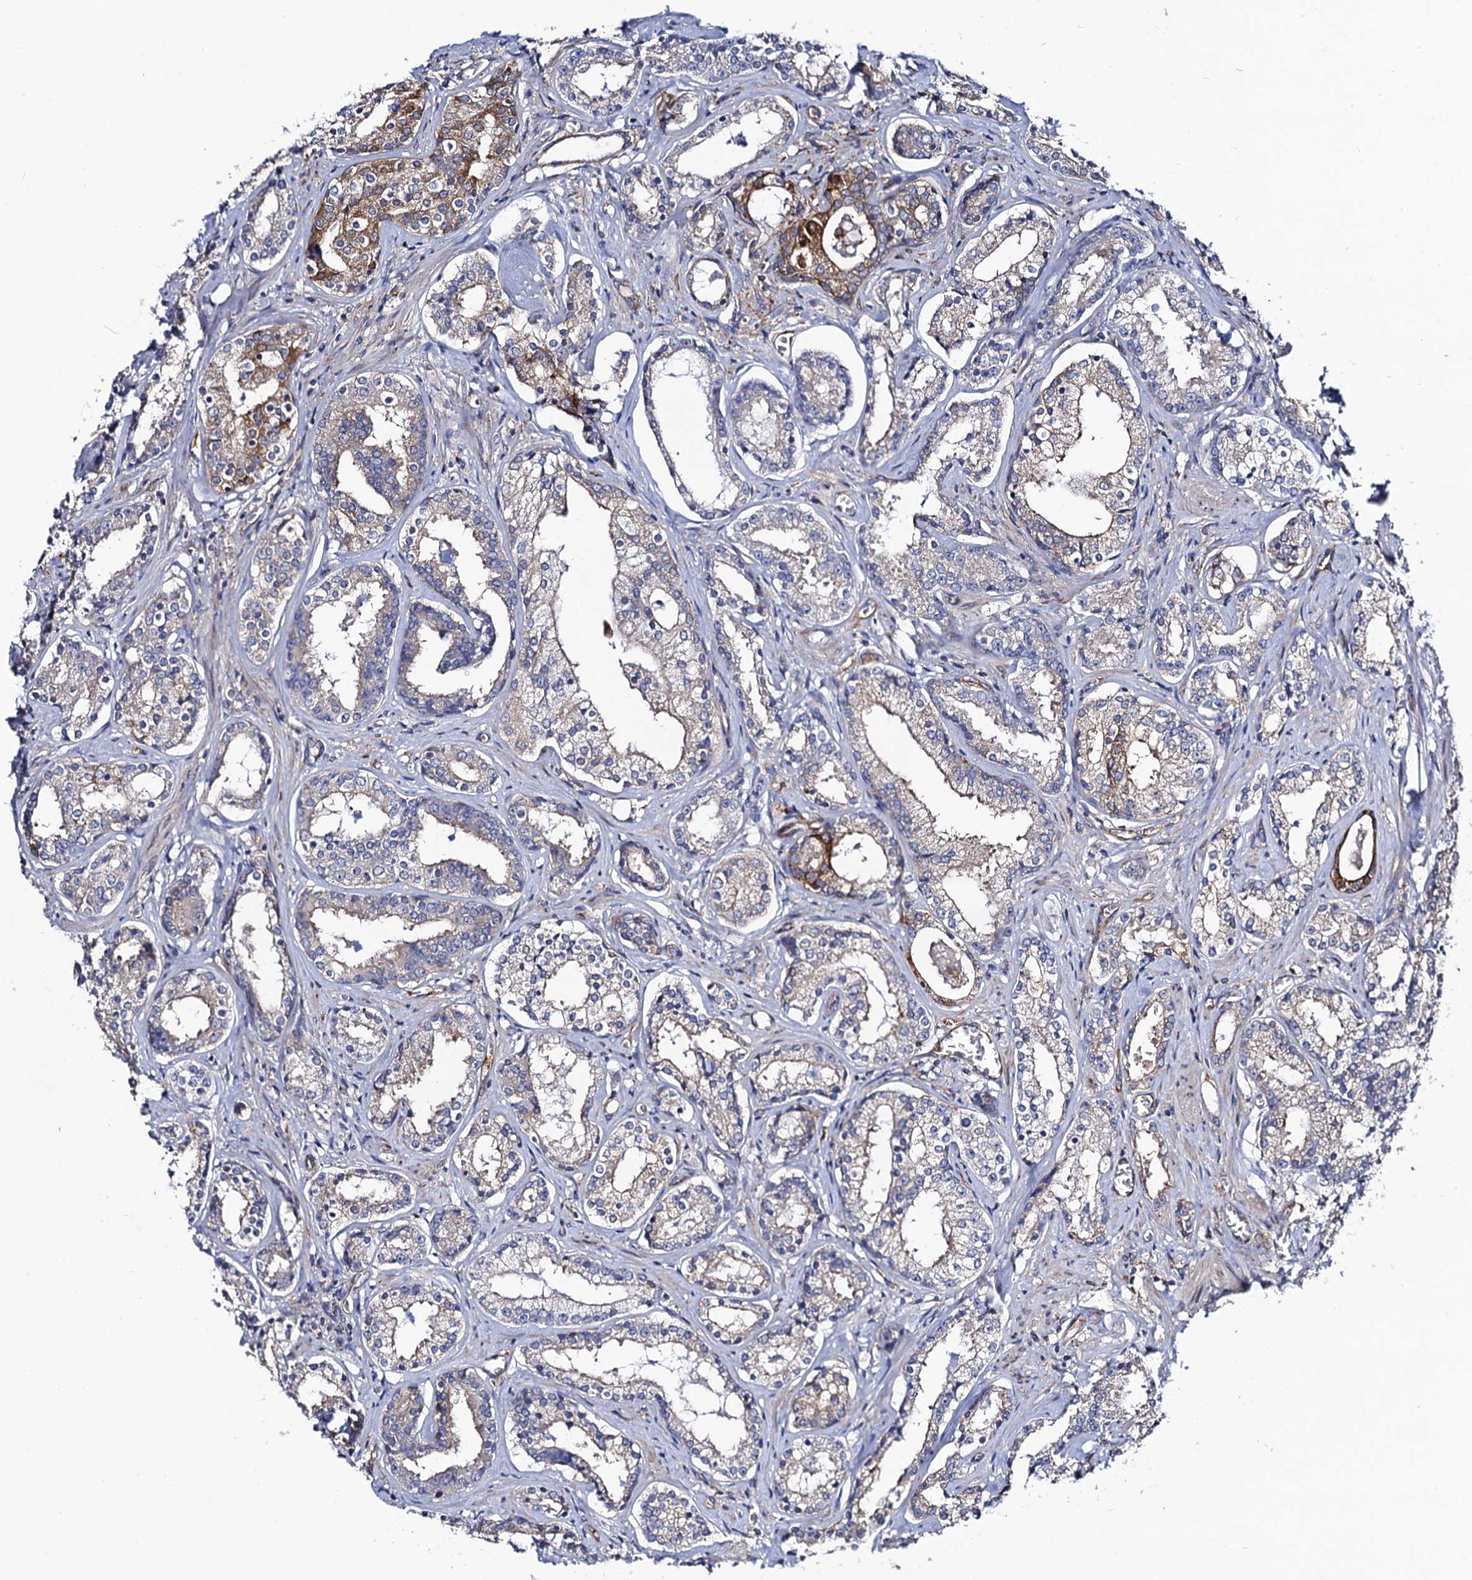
{"staining": {"intensity": "weak", "quantity": "<25%", "location": "cytoplasmic/membranous"}, "tissue": "prostate cancer", "cell_type": "Tumor cells", "image_type": "cancer", "snomed": [{"axis": "morphology", "description": "Adenocarcinoma, High grade"}, {"axis": "topography", "description": "Prostate"}], "caption": "A high-resolution image shows immunohistochemistry staining of prostate cancer (high-grade adenocarcinoma), which shows no significant expression in tumor cells. Brightfield microscopy of immunohistochemistry (IHC) stained with DAB (brown) and hematoxylin (blue), captured at high magnification.", "gene": "DYDC1", "patient": {"sex": "male", "age": 58}}